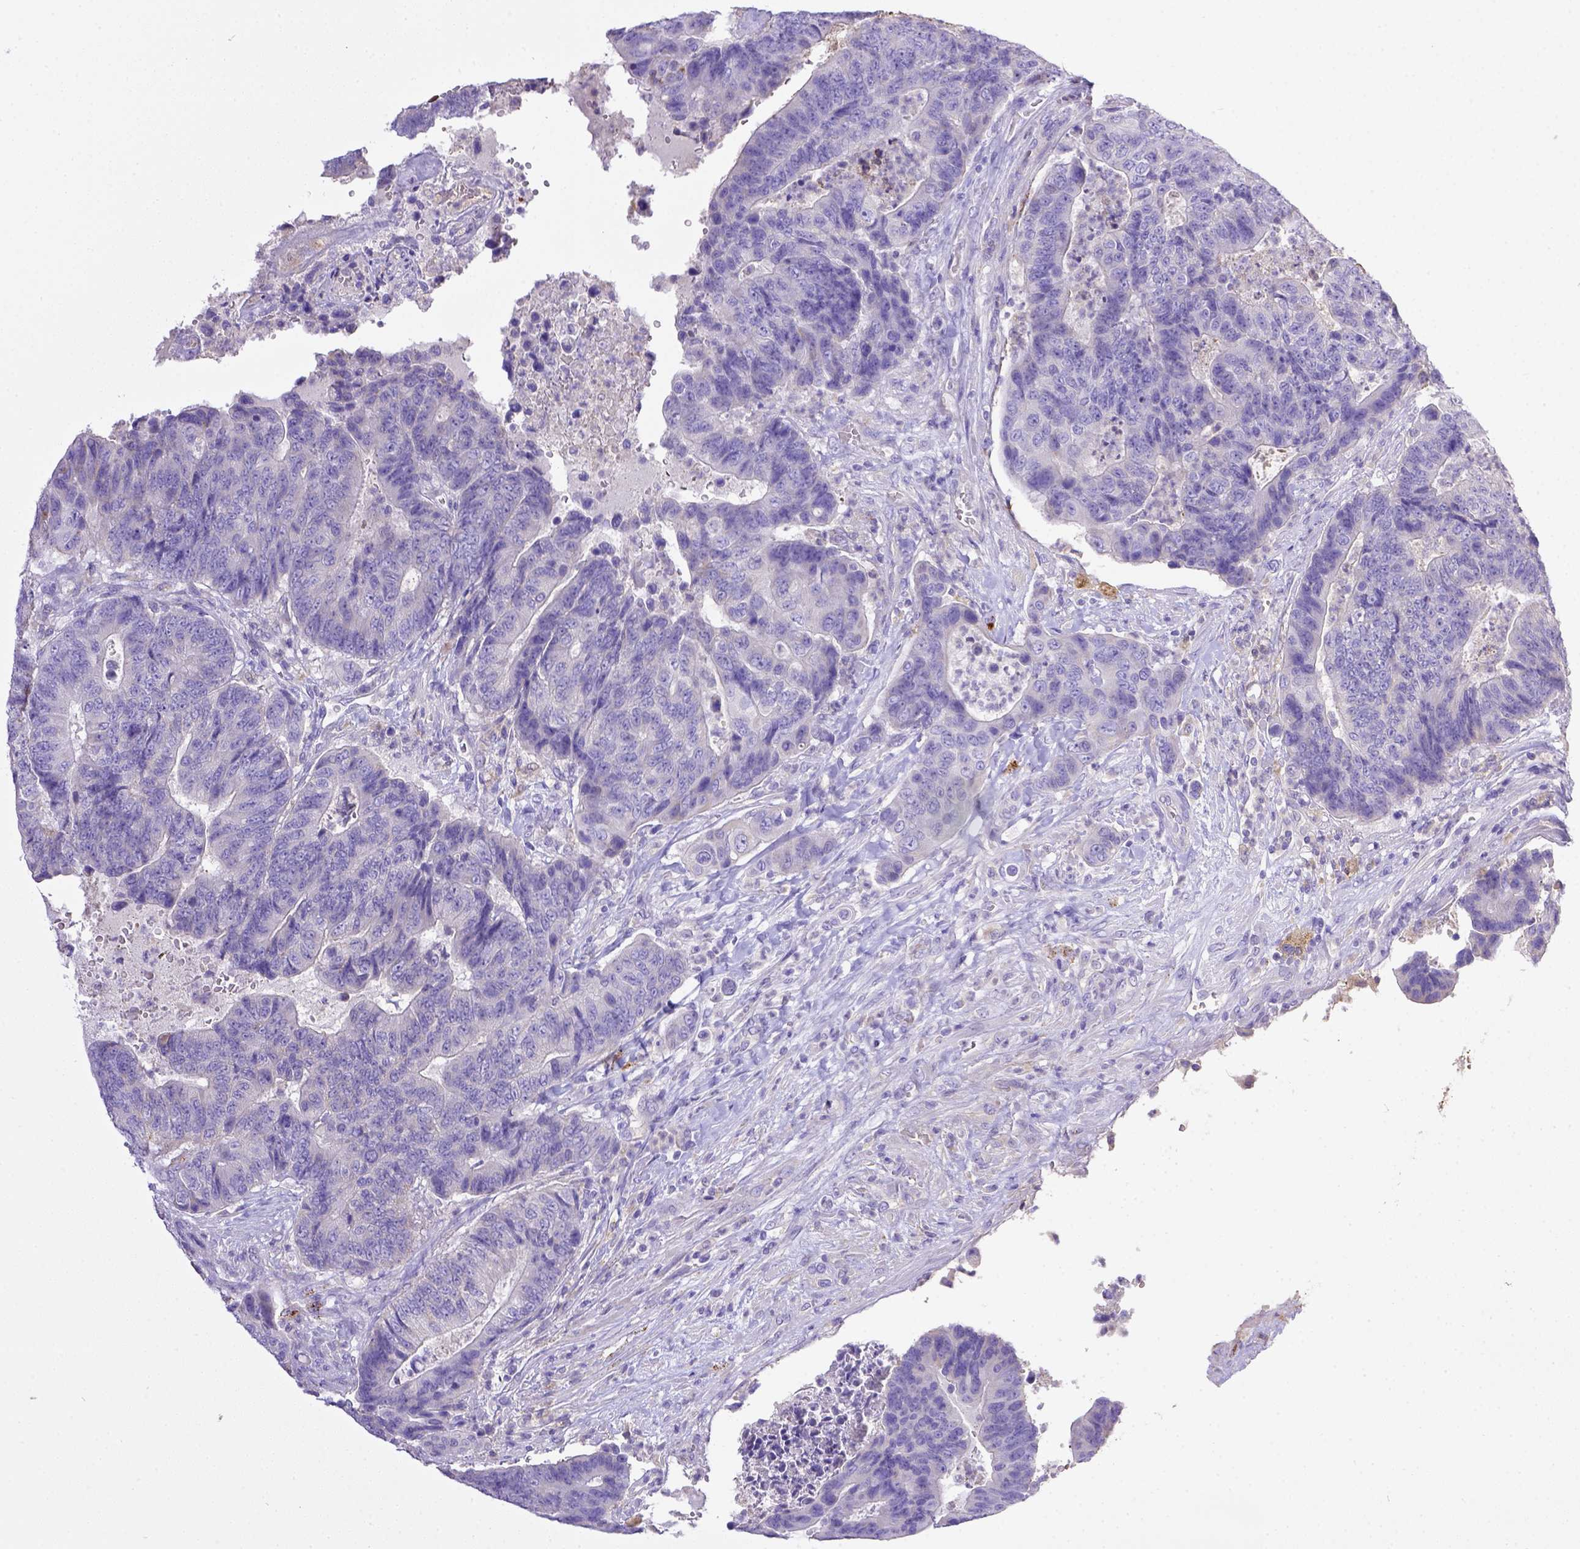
{"staining": {"intensity": "negative", "quantity": "none", "location": "none"}, "tissue": "colorectal cancer", "cell_type": "Tumor cells", "image_type": "cancer", "snomed": [{"axis": "morphology", "description": "Adenocarcinoma, NOS"}, {"axis": "topography", "description": "Colon"}], "caption": "Immunohistochemistry of human colorectal cancer displays no expression in tumor cells.", "gene": "CD40", "patient": {"sex": "female", "age": 48}}